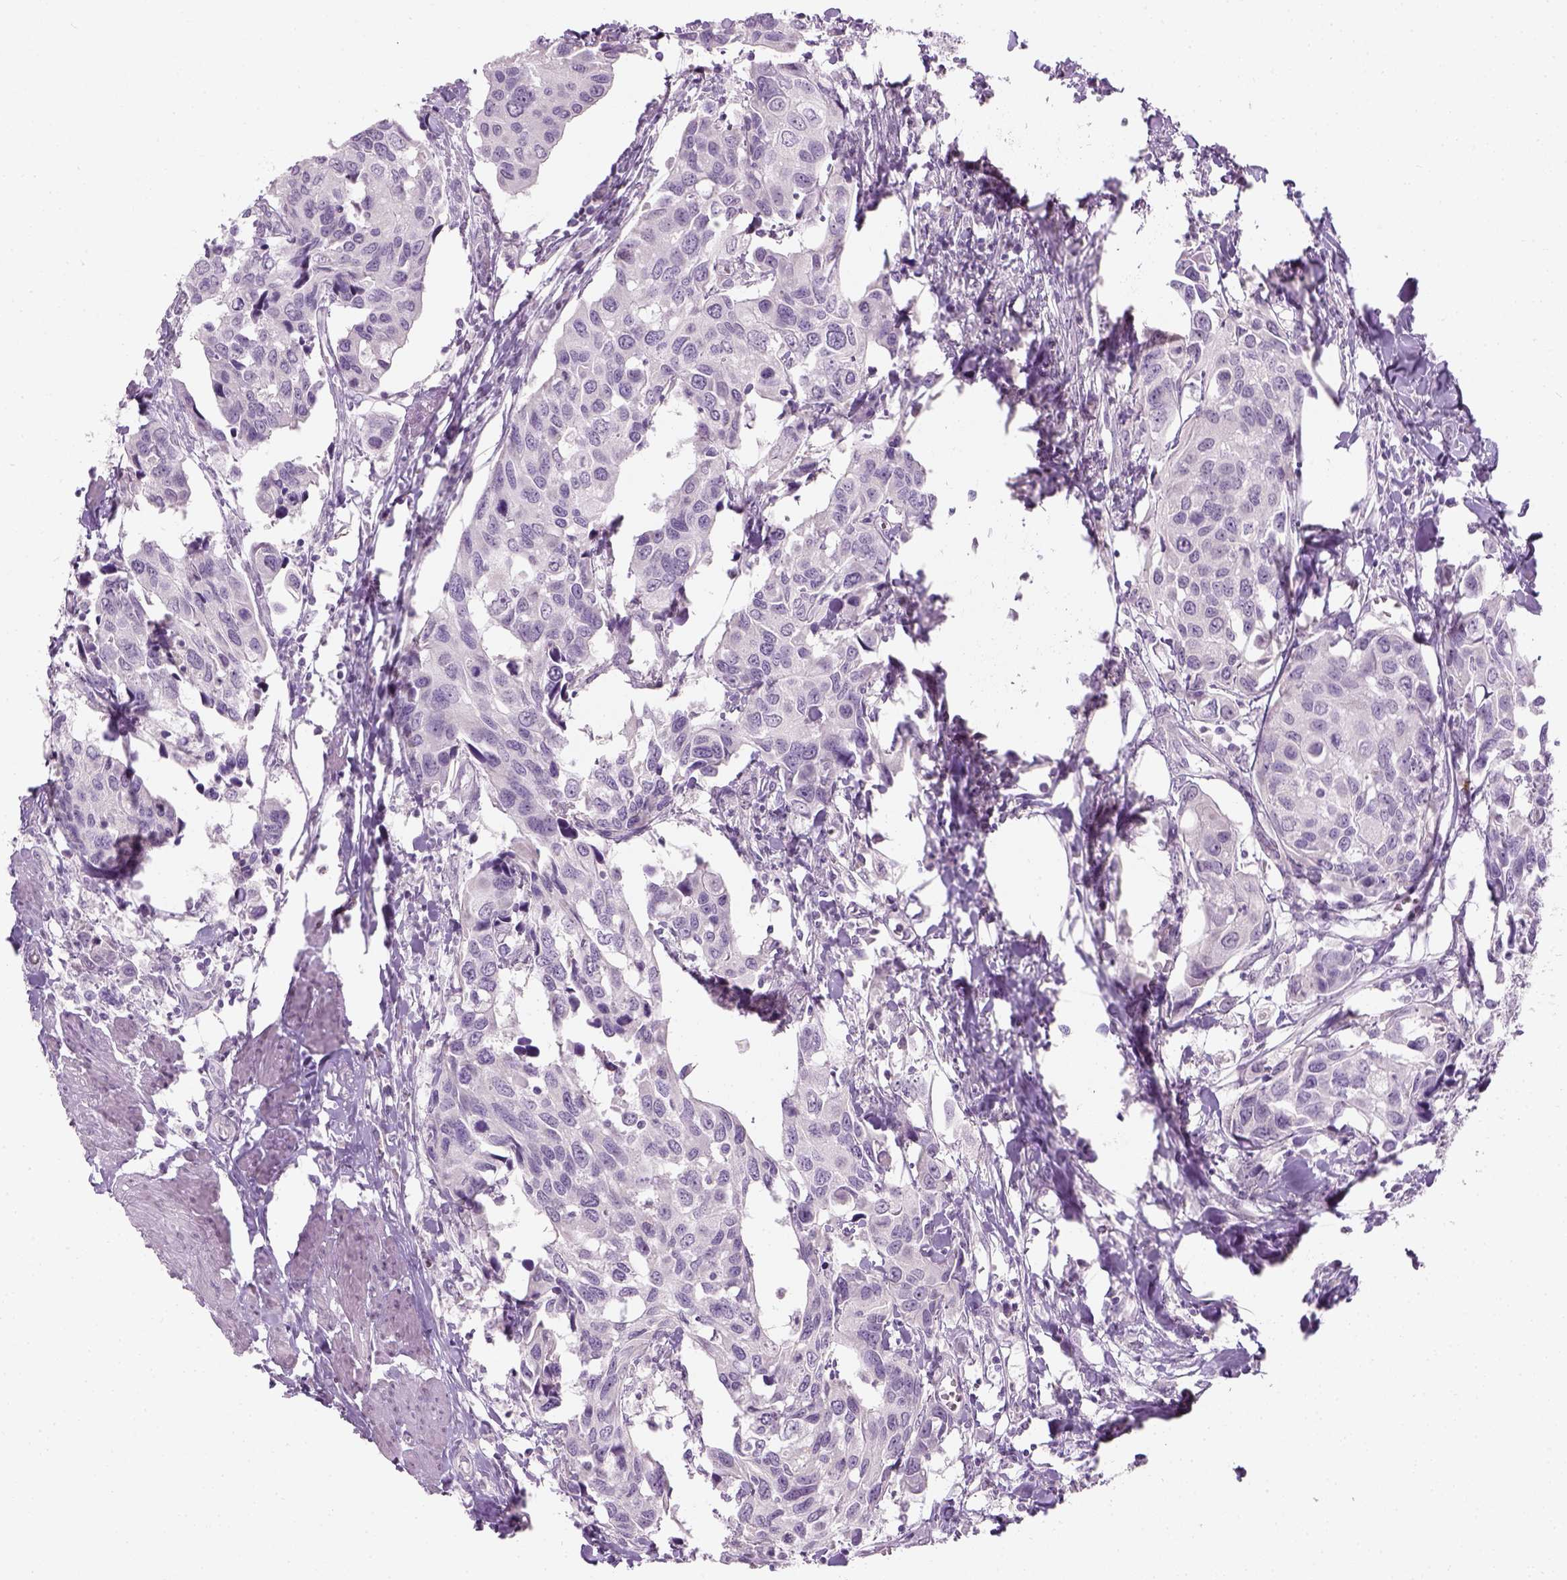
{"staining": {"intensity": "negative", "quantity": "none", "location": "none"}, "tissue": "urothelial cancer", "cell_type": "Tumor cells", "image_type": "cancer", "snomed": [{"axis": "morphology", "description": "Urothelial carcinoma, High grade"}, {"axis": "topography", "description": "Urinary bladder"}], "caption": "High magnification brightfield microscopy of urothelial cancer stained with DAB (3,3'-diaminobenzidine) (brown) and counterstained with hematoxylin (blue): tumor cells show no significant expression. (Brightfield microscopy of DAB IHC at high magnification).", "gene": "TH", "patient": {"sex": "male", "age": 60}}